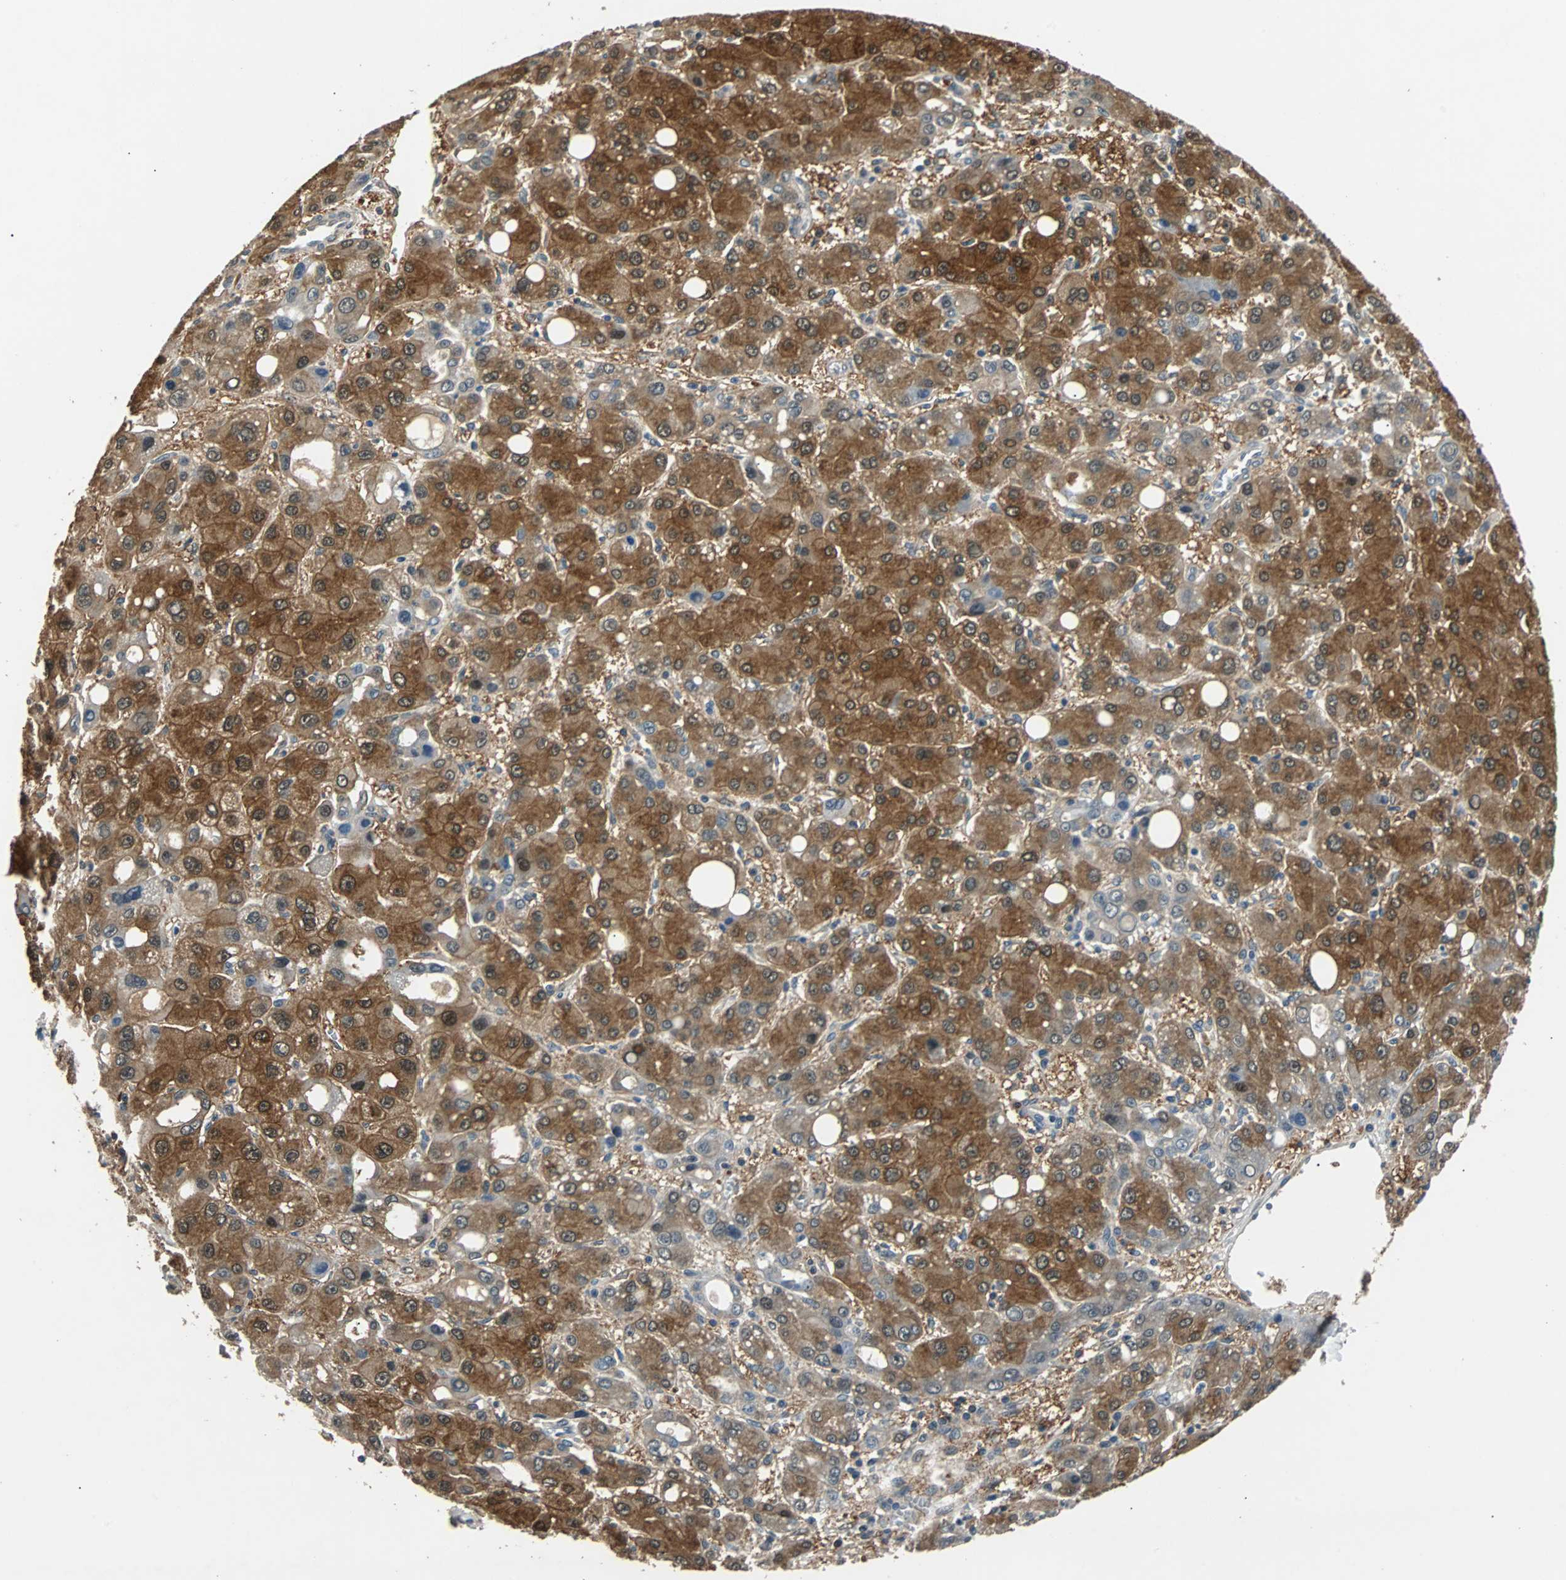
{"staining": {"intensity": "strong", "quantity": ">75%", "location": "cytoplasmic/membranous"}, "tissue": "liver cancer", "cell_type": "Tumor cells", "image_type": "cancer", "snomed": [{"axis": "morphology", "description": "Carcinoma, Hepatocellular, NOS"}, {"axis": "topography", "description": "Liver"}], "caption": "High-magnification brightfield microscopy of hepatocellular carcinoma (liver) stained with DAB (brown) and counterstained with hematoxylin (blue). tumor cells exhibit strong cytoplasmic/membranous positivity is identified in about>75% of cells. The protein is shown in brown color, while the nuclei are stained blue.", "gene": "PRDX6", "patient": {"sex": "male", "age": 55}}